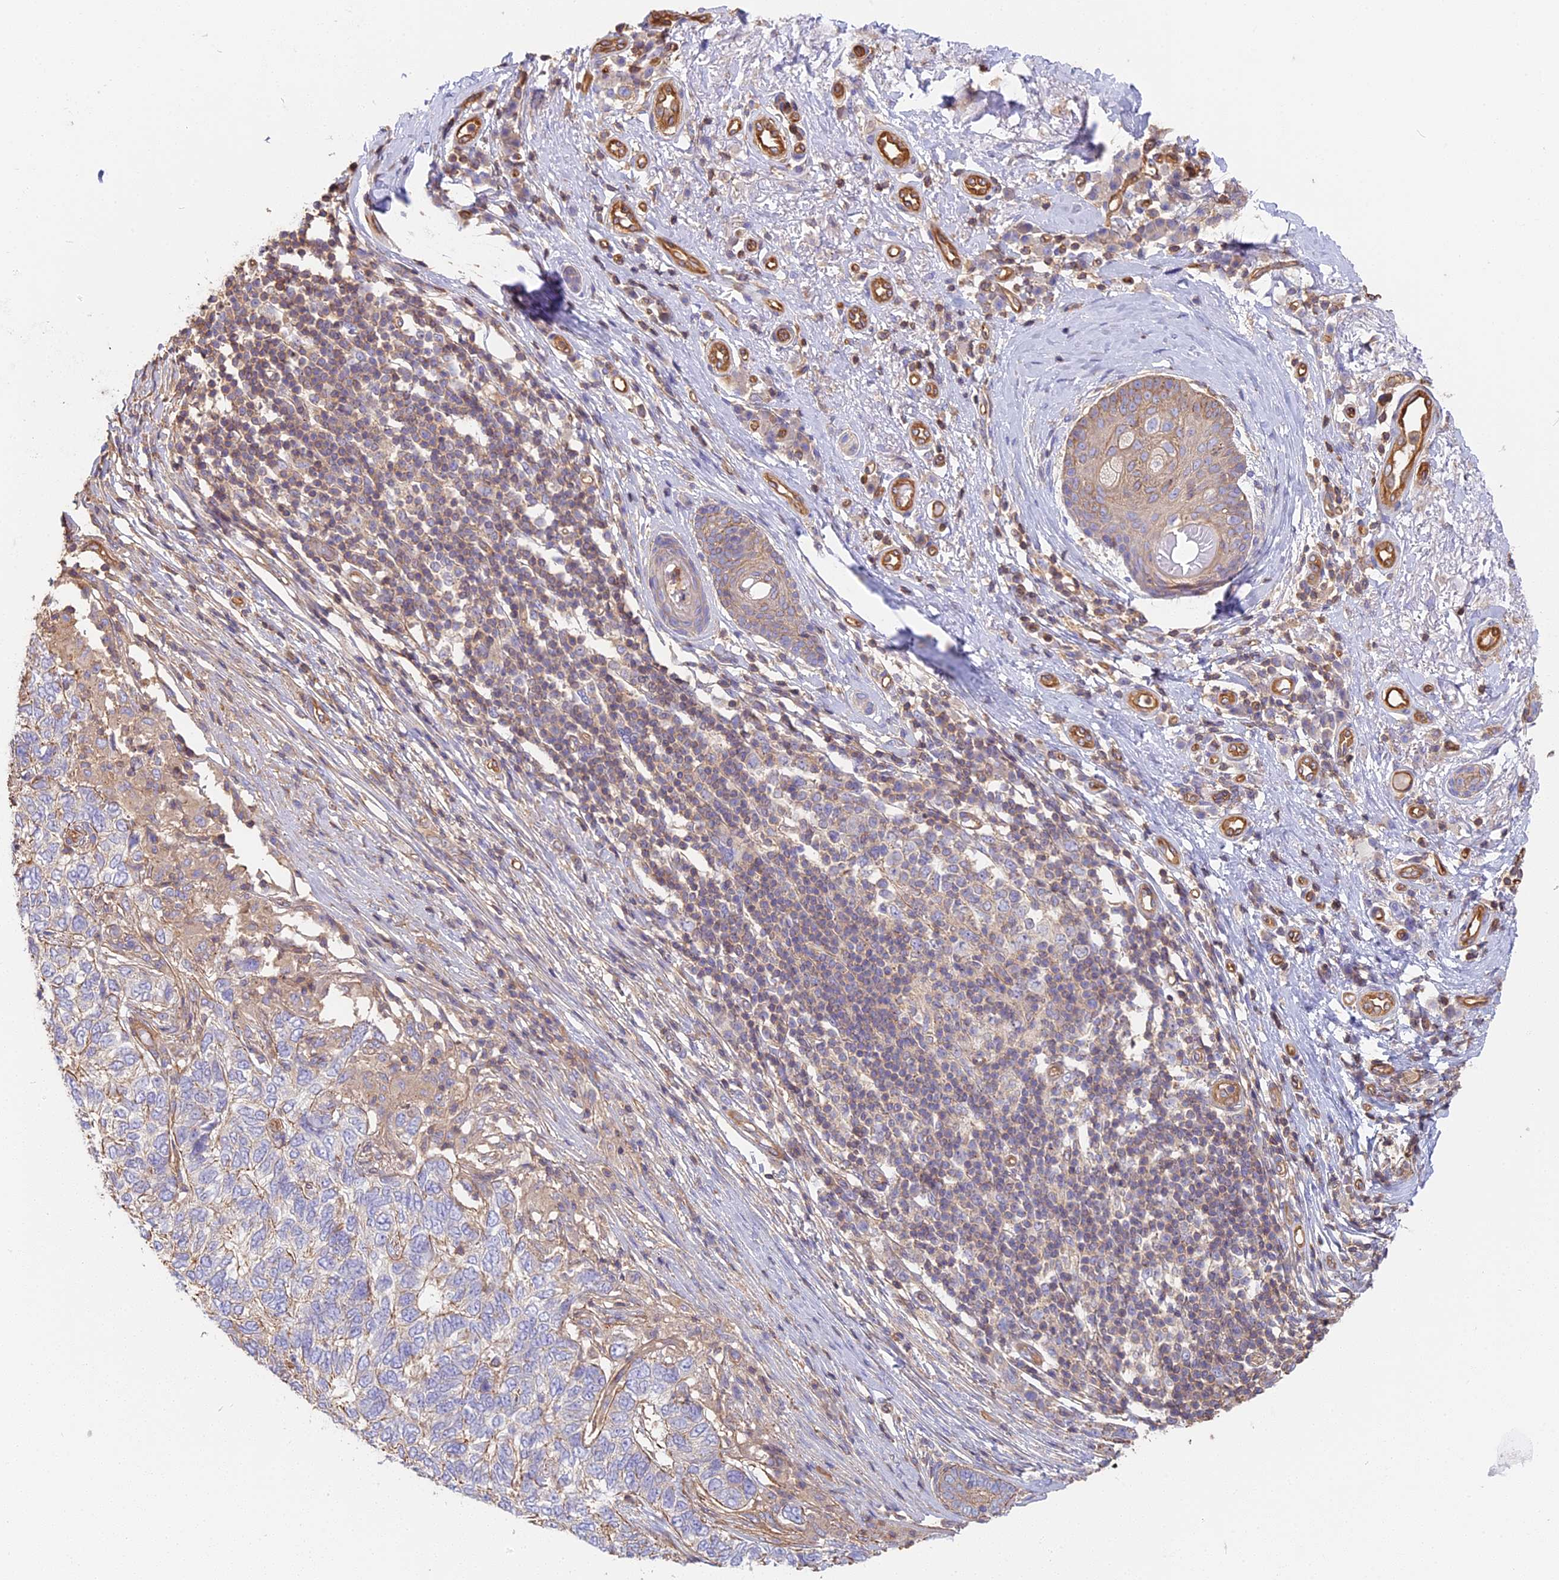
{"staining": {"intensity": "negative", "quantity": "none", "location": "none"}, "tissue": "skin cancer", "cell_type": "Tumor cells", "image_type": "cancer", "snomed": [{"axis": "morphology", "description": "Basal cell carcinoma"}, {"axis": "topography", "description": "Skin"}], "caption": "Protein analysis of skin cancer (basal cell carcinoma) displays no significant staining in tumor cells.", "gene": "VPS18", "patient": {"sex": "female", "age": 65}}